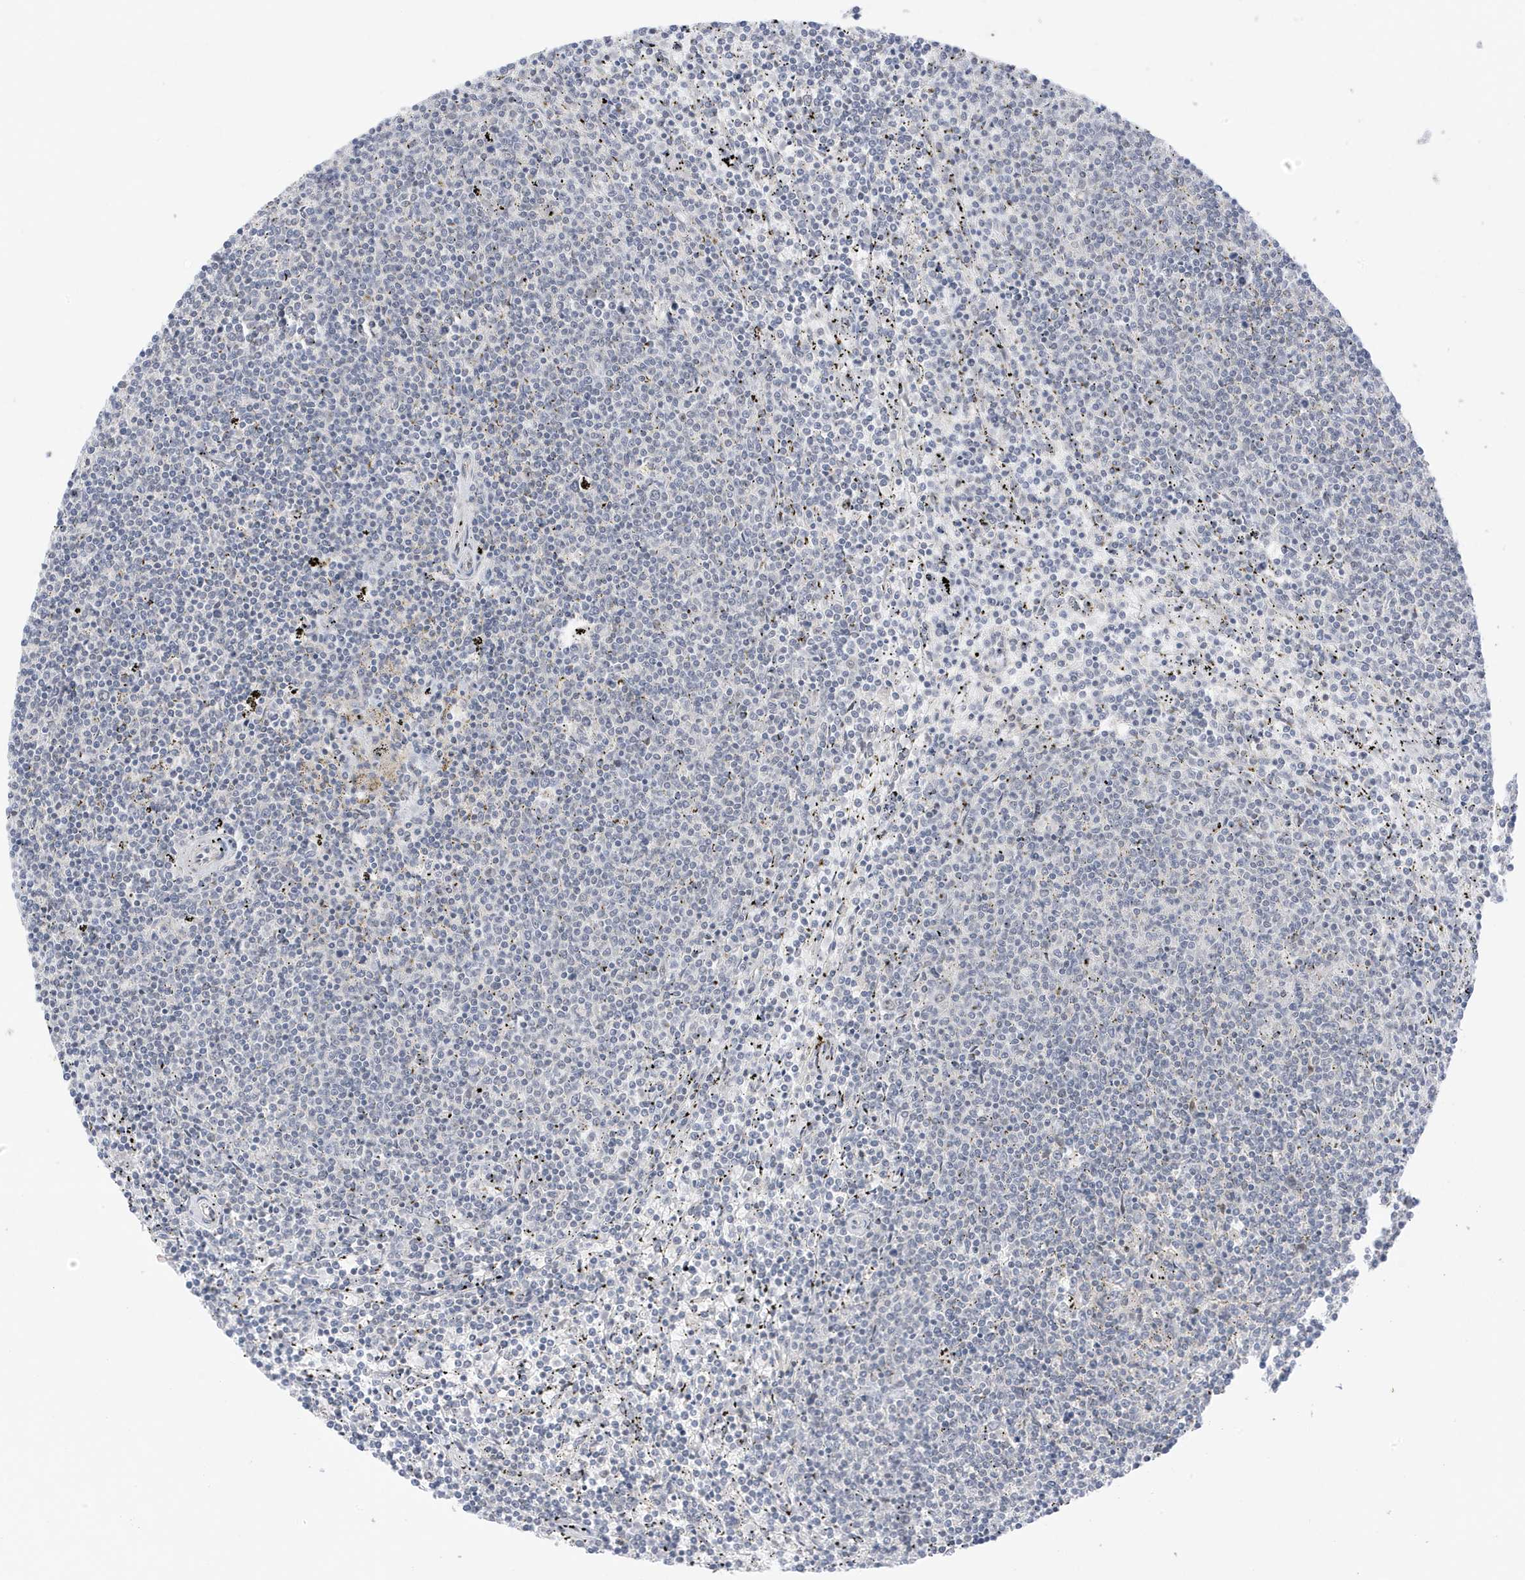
{"staining": {"intensity": "negative", "quantity": "none", "location": "none"}, "tissue": "lymphoma", "cell_type": "Tumor cells", "image_type": "cancer", "snomed": [{"axis": "morphology", "description": "Malignant lymphoma, non-Hodgkin's type, Low grade"}, {"axis": "topography", "description": "Spleen"}], "caption": "A micrograph of human malignant lymphoma, non-Hodgkin's type (low-grade) is negative for staining in tumor cells. (DAB immunohistochemistry (IHC) visualized using brightfield microscopy, high magnification).", "gene": "MSL3", "patient": {"sex": "female", "age": 50}}